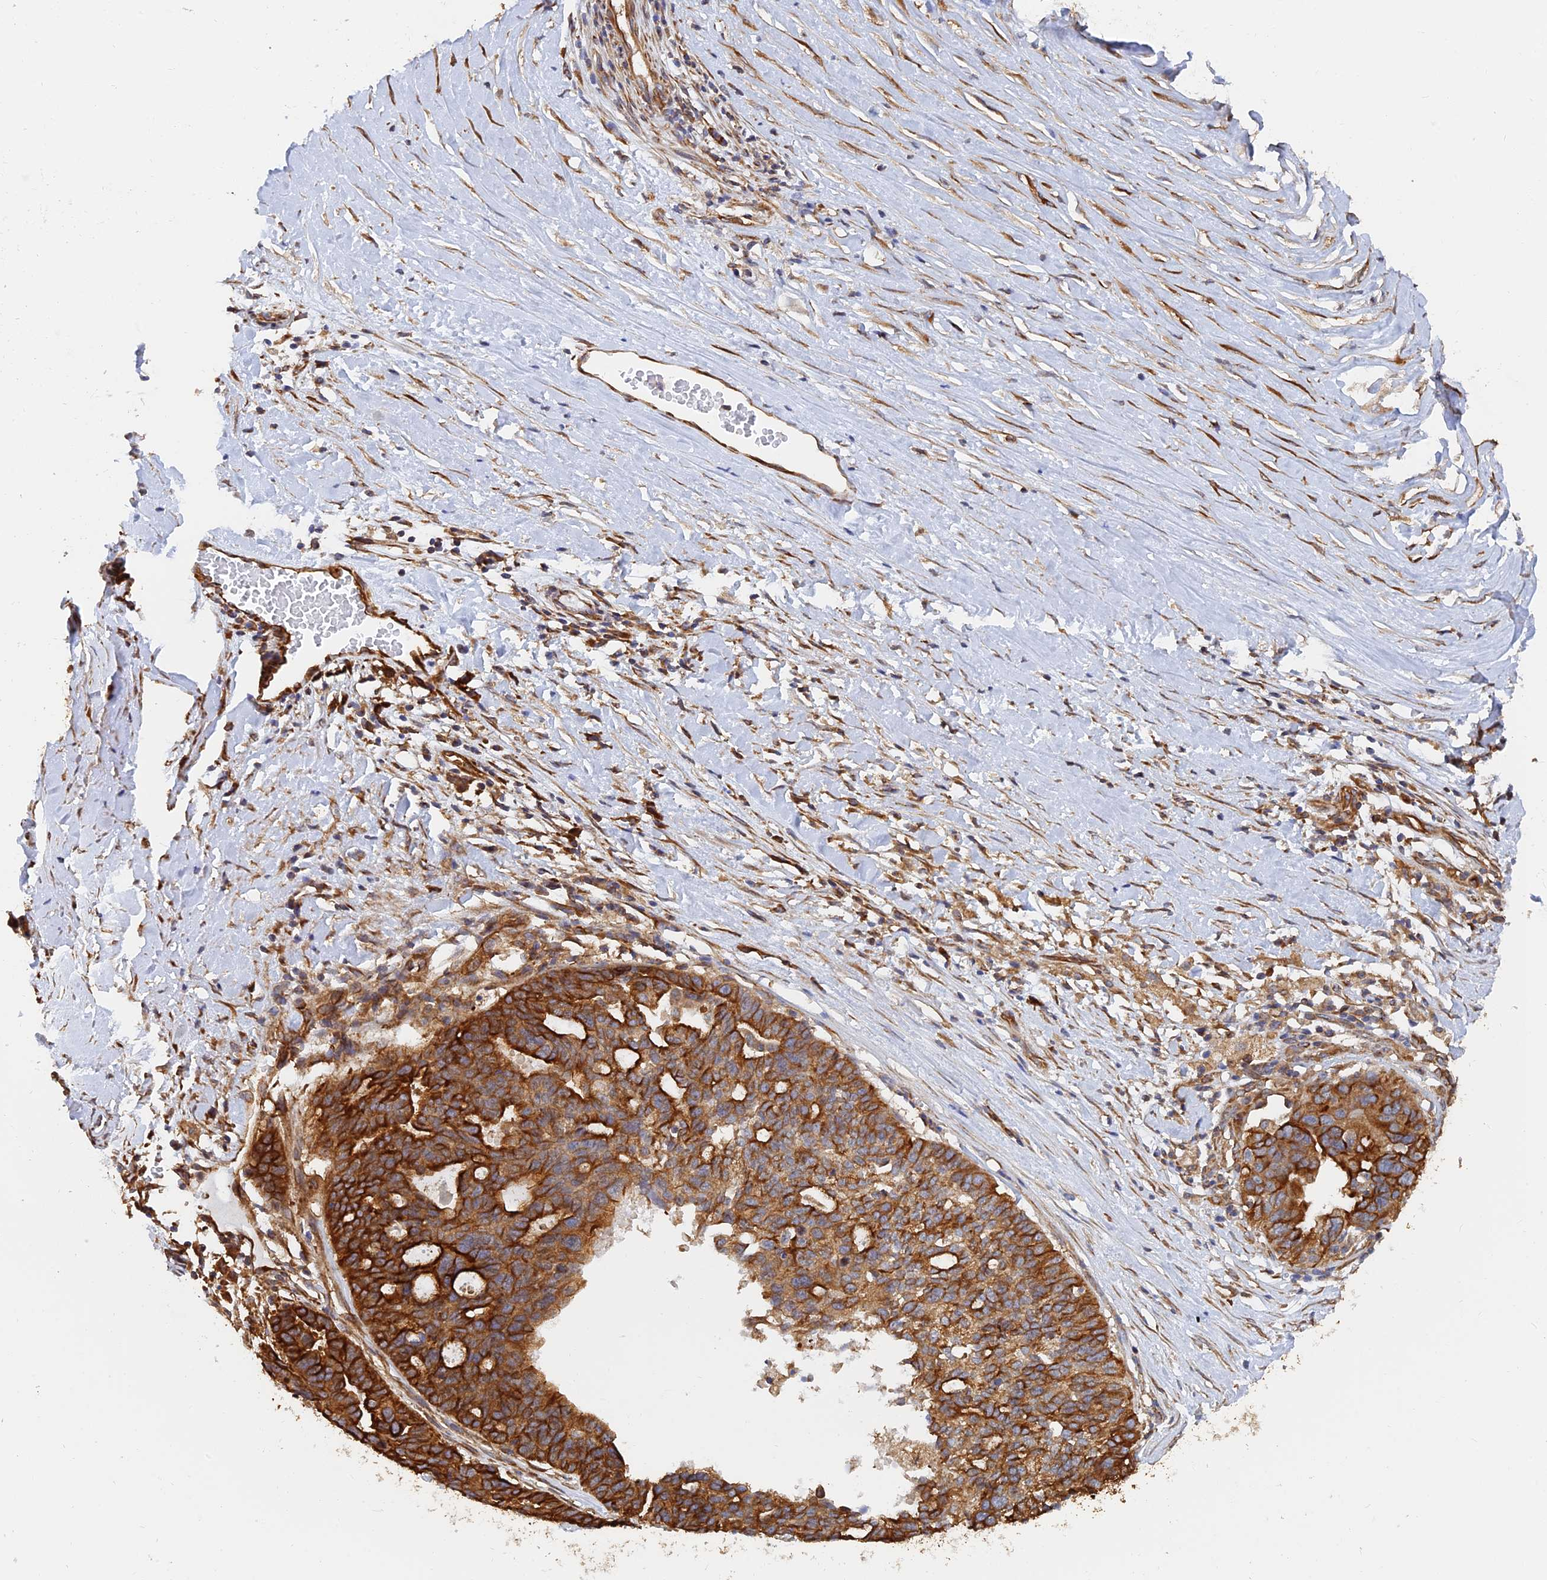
{"staining": {"intensity": "strong", "quantity": ">75%", "location": "cytoplasmic/membranous"}, "tissue": "ovarian cancer", "cell_type": "Tumor cells", "image_type": "cancer", "snomed": [{"axis": "morphology", "description": "Cystadenocarcinoma, serous, NOS"}, {"axis": "topography", "description": "Ovary"}], "caption": "A high-resolution photomicrograph shows immunohistochemistry (IHC) staining of ovarian serous cystadenocarcinoma, which shows strong cytoplasmic/membranous staining in approximately >75% of tumor cells.", "gene": "WBP11", "patient": {"sex": "female", "age": 59}}